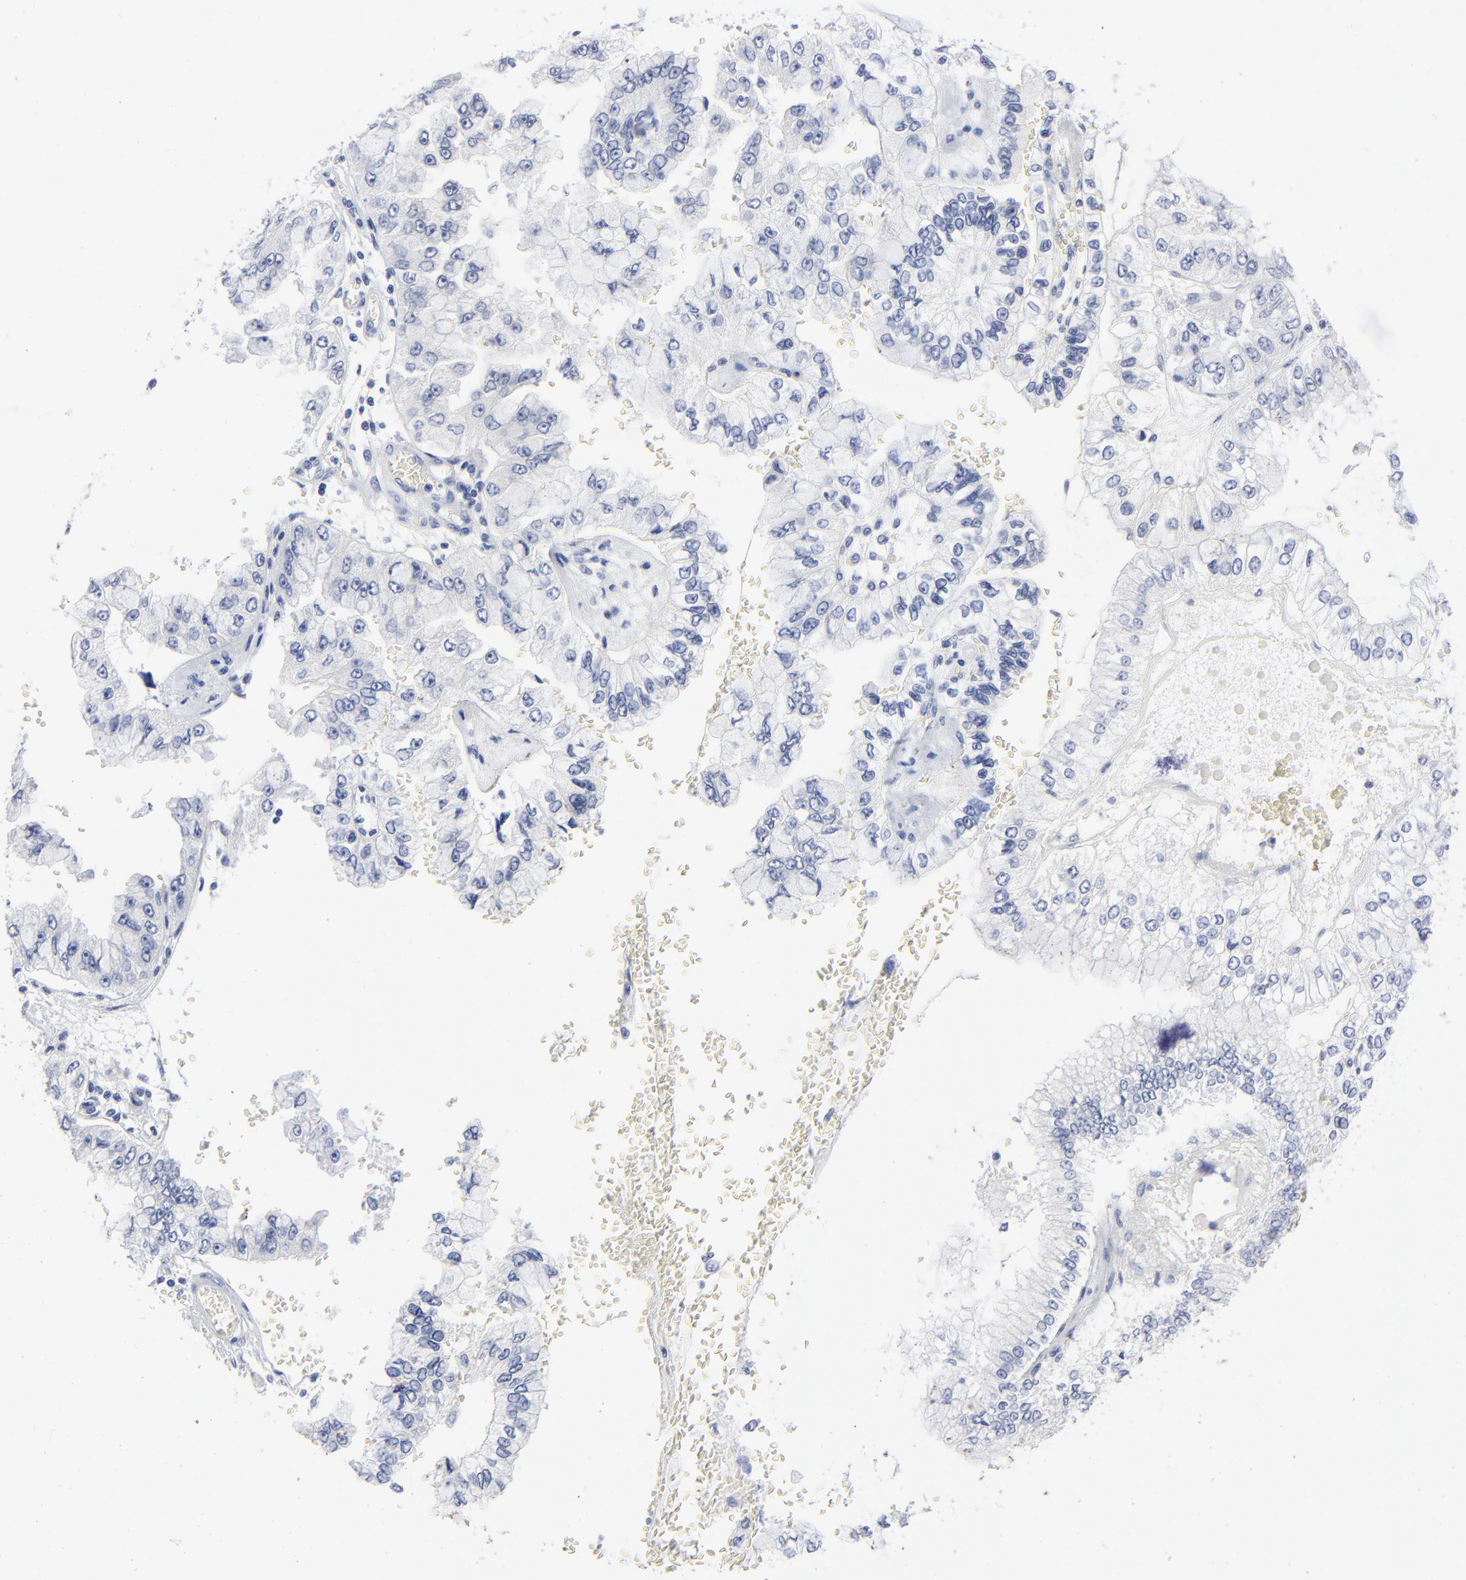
{"staining": {"intensity": "negative", "quantity": "none", "location": "none"}, "tissue": "liver cancer", "cell_type": "Tumor cells", "image_type": "cancer", "snomed": [{"axis": "morphology", "description": "Cholangiocarcinoma"}, {"axis": "topography", "description": "Liver"}], "caption": "A histopathology image of liver cancer (cholangiocarcinoma) stained for a protein demonstrates no brown staining in tumor cells.", "gene": "CLEC4G", "patient": {"sex": "female", "age": 79}}